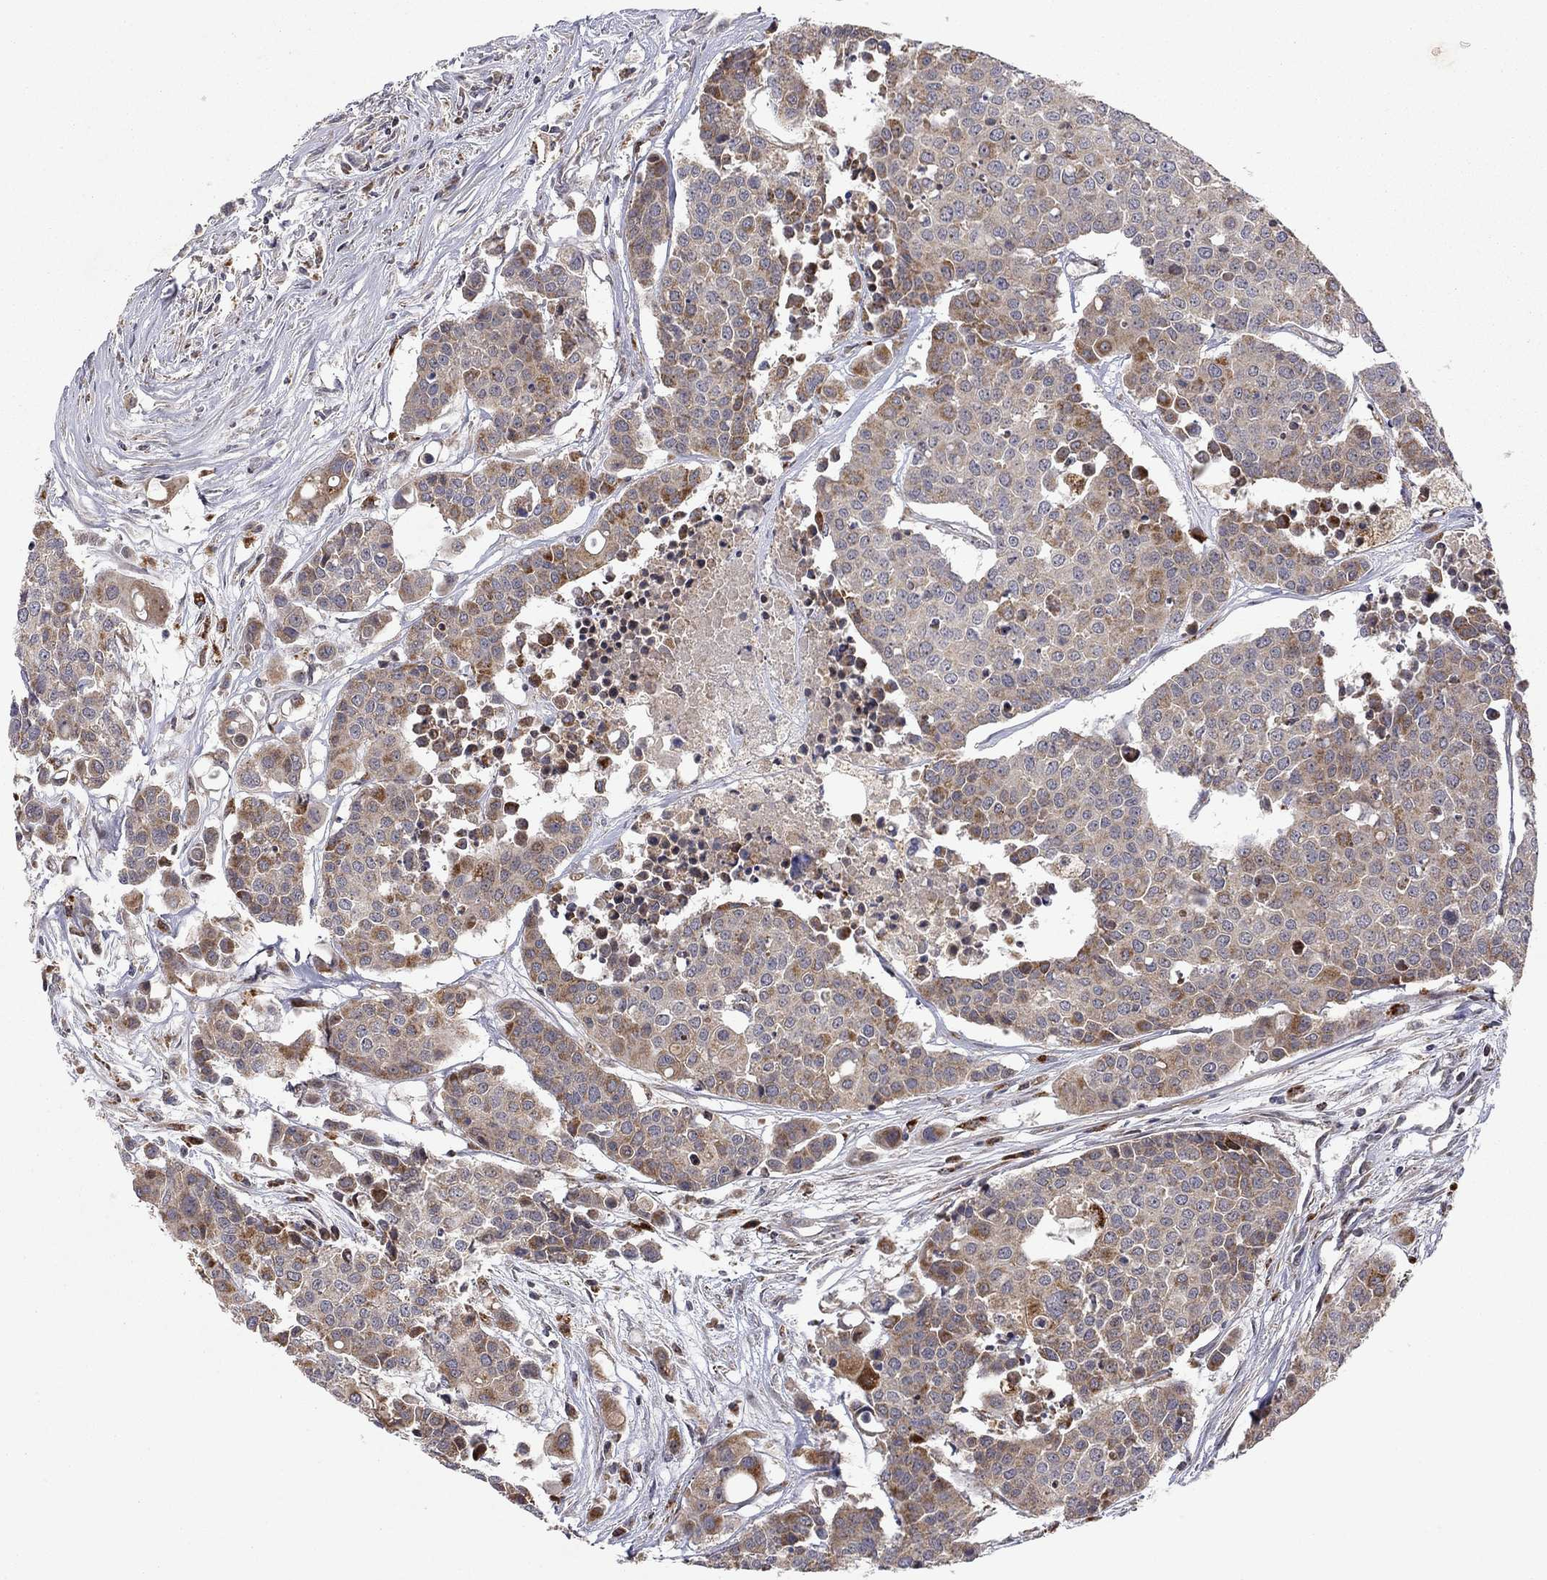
{"staining": {"intensity": "strong", "quantity": "<25%", "location": "cytoplasmic/membranous"}, "tissue": "carcinoid", "cell_type": "Tumor cells", "image_type": "cancer", "snomed": [{"axis": "morphology", "description": "Carcinoid, malignant, NOS"}, {"axis": "topography", "description": "Colon"}], "caption": "Immunohistochemistry (IHC) of human carcinoid exhibits medium levels of strong cytoplasmic/membranous expression in about <25% of tumor cells. Nuclei are stained in blue.", "gene": "IDS", "patient": {"sex": "male", "age": 81}}